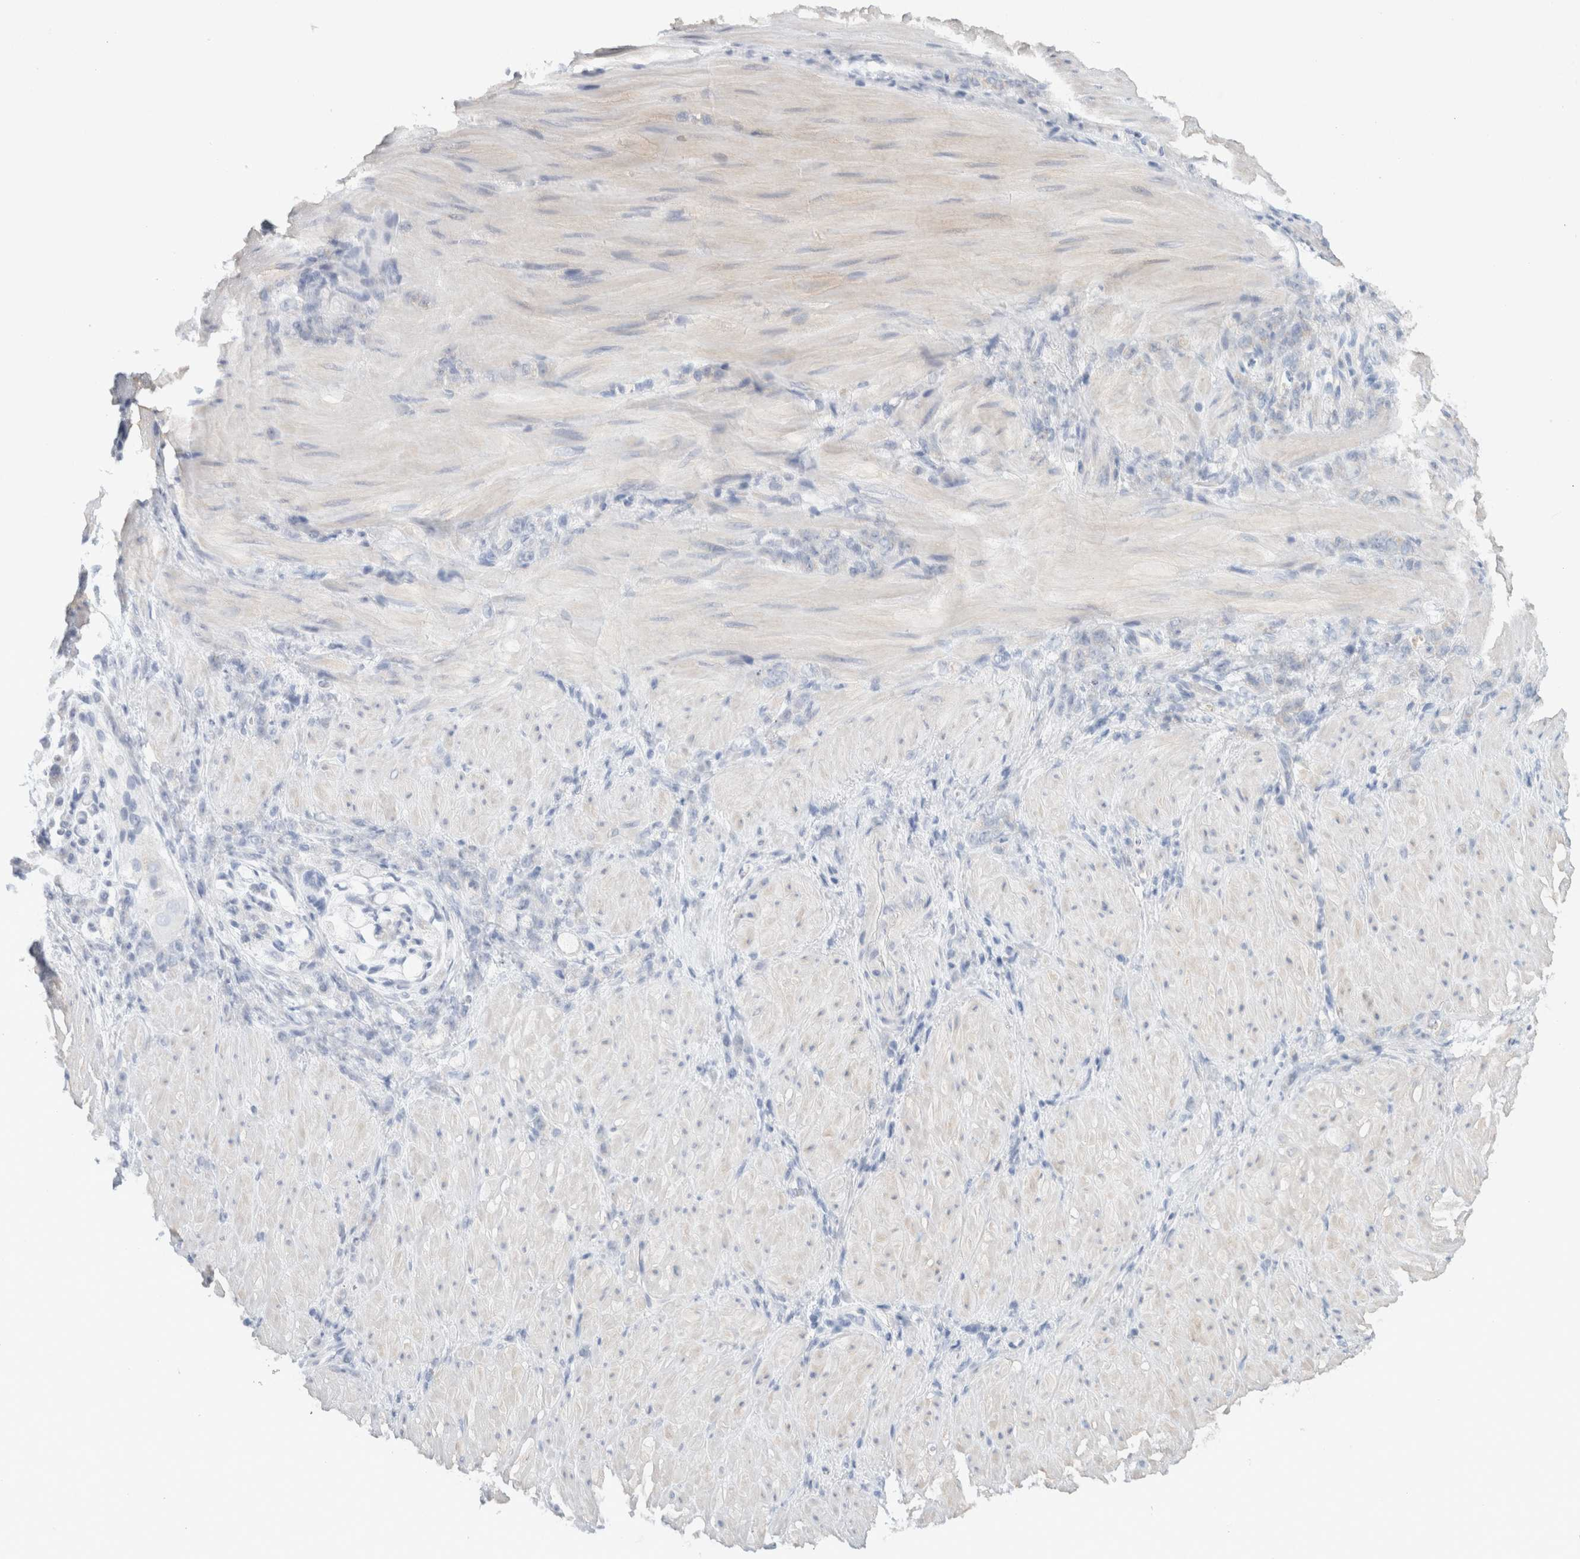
{"staining": {"intensity": "negative", "quantity": "none", "location": "none"}, "tissue": "stomach cancer", "cell_type": "Tumor cells", "image_type": "cancer", "snomed": [{"axis": "morphology", "description": "Normal tissue, NOS"}, {"axis": "morphology", "description": "Adenocarcinoma, NOS"}, {"axis": "topography", "description": "Stomach"}], "caption": "There is no significant staining in tumor cells of adenocarcinoma (stomach). (Immunohistochemistry, brightfield microscopy, high magnification).", "gene": "RAB14", "patient": {"sex": "male", "age": 82}}